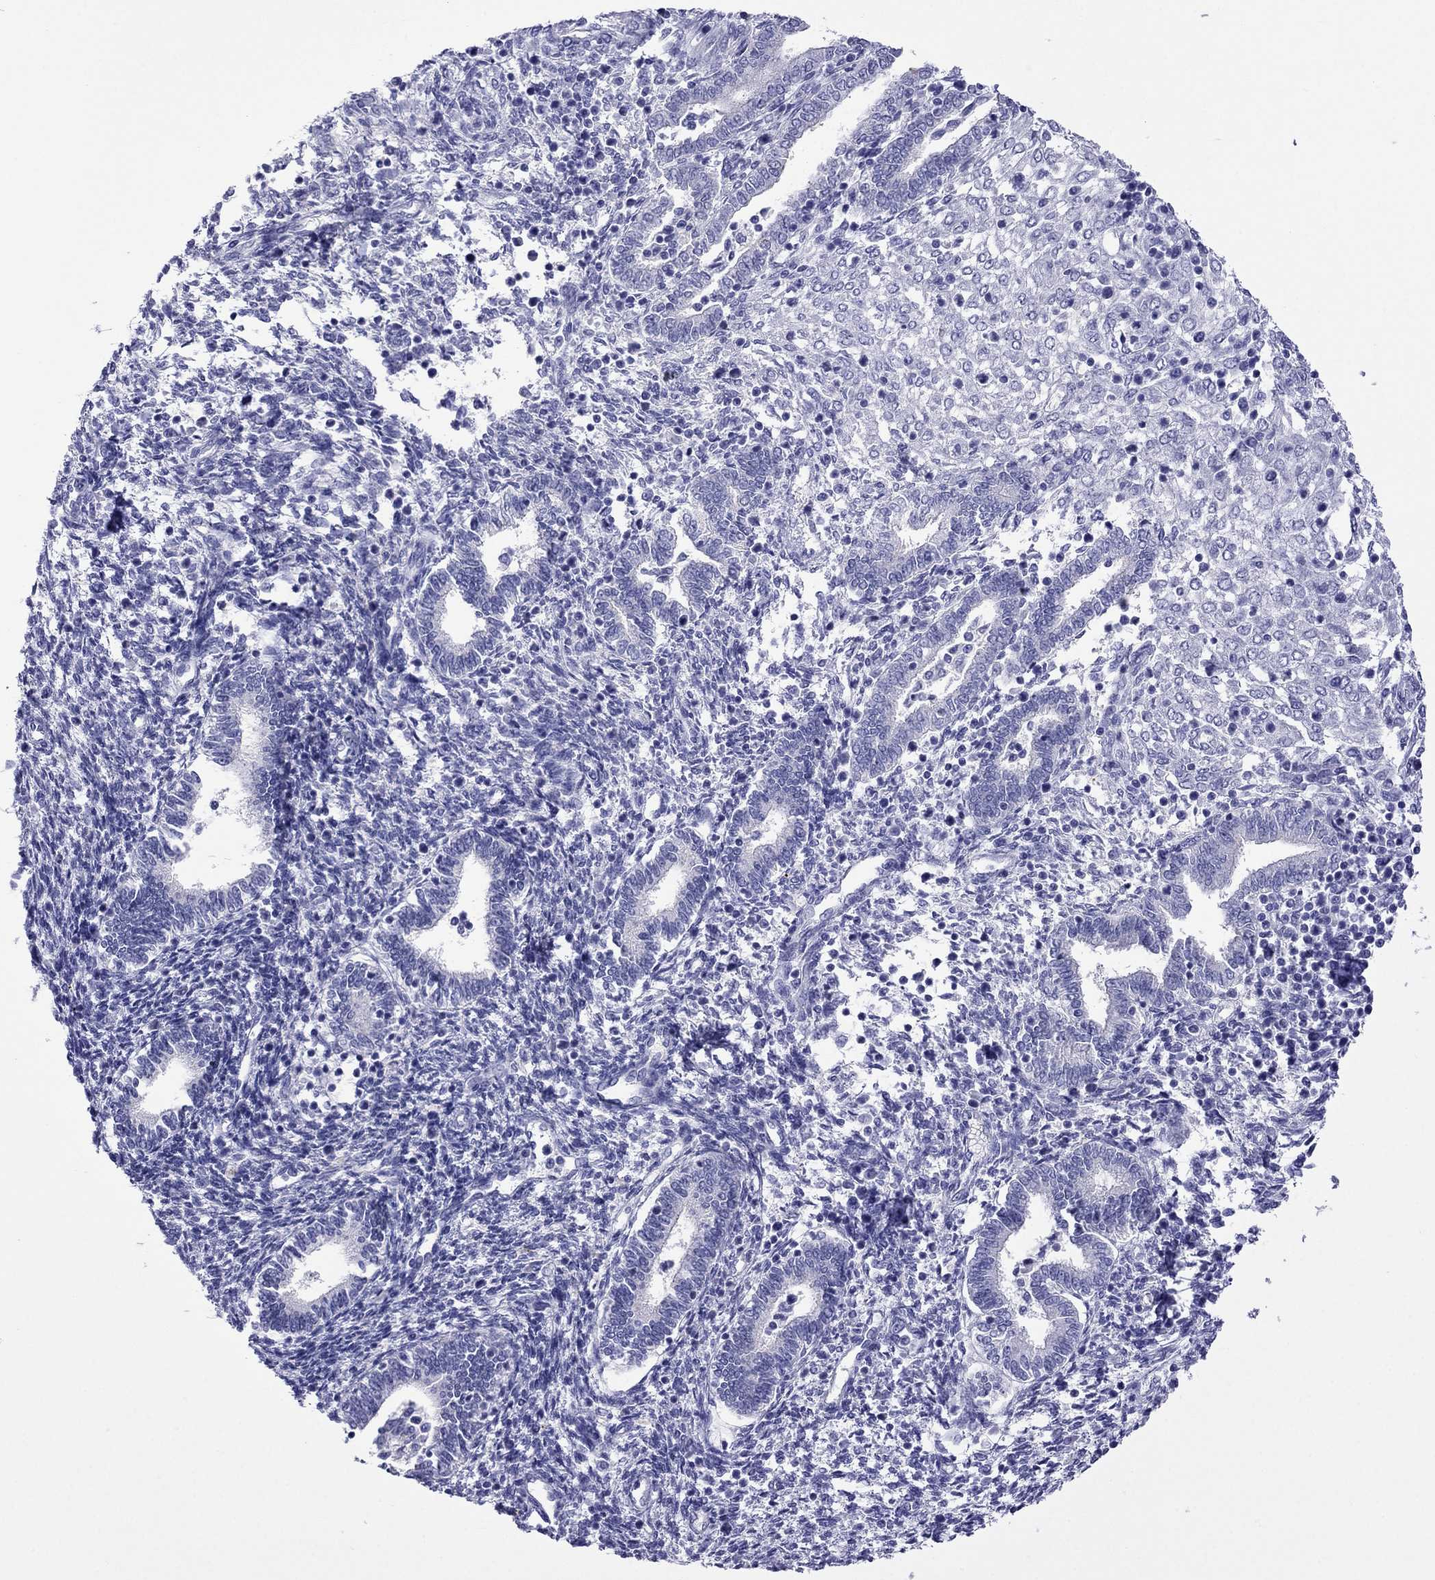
{"staining": {"intensity": "negative", "quantity": "none", "location": "none"}, "tissue": "endometrium", "cell_type": "Cells in endometrial stroma", "image_type": "normal", "snomed": [{"axis": "morphology", "description": "Normal tissue, NOS"}, {"axis": "topography", "description": "Endometrium"}], "caption": "This image is of normal endometrium stained with immunohistochemistry (IHC) to label a protein in brown with the nuclei are counter-stained blue. There is no staining in cells in endometrial stroma. (DAB (3,3'-diaminobenzidine) immunohistochemistry (IHC) with hematoxylin counter stain).", "gene": "PCDHA6", "patient": {"sex": "female", "age": 42}}